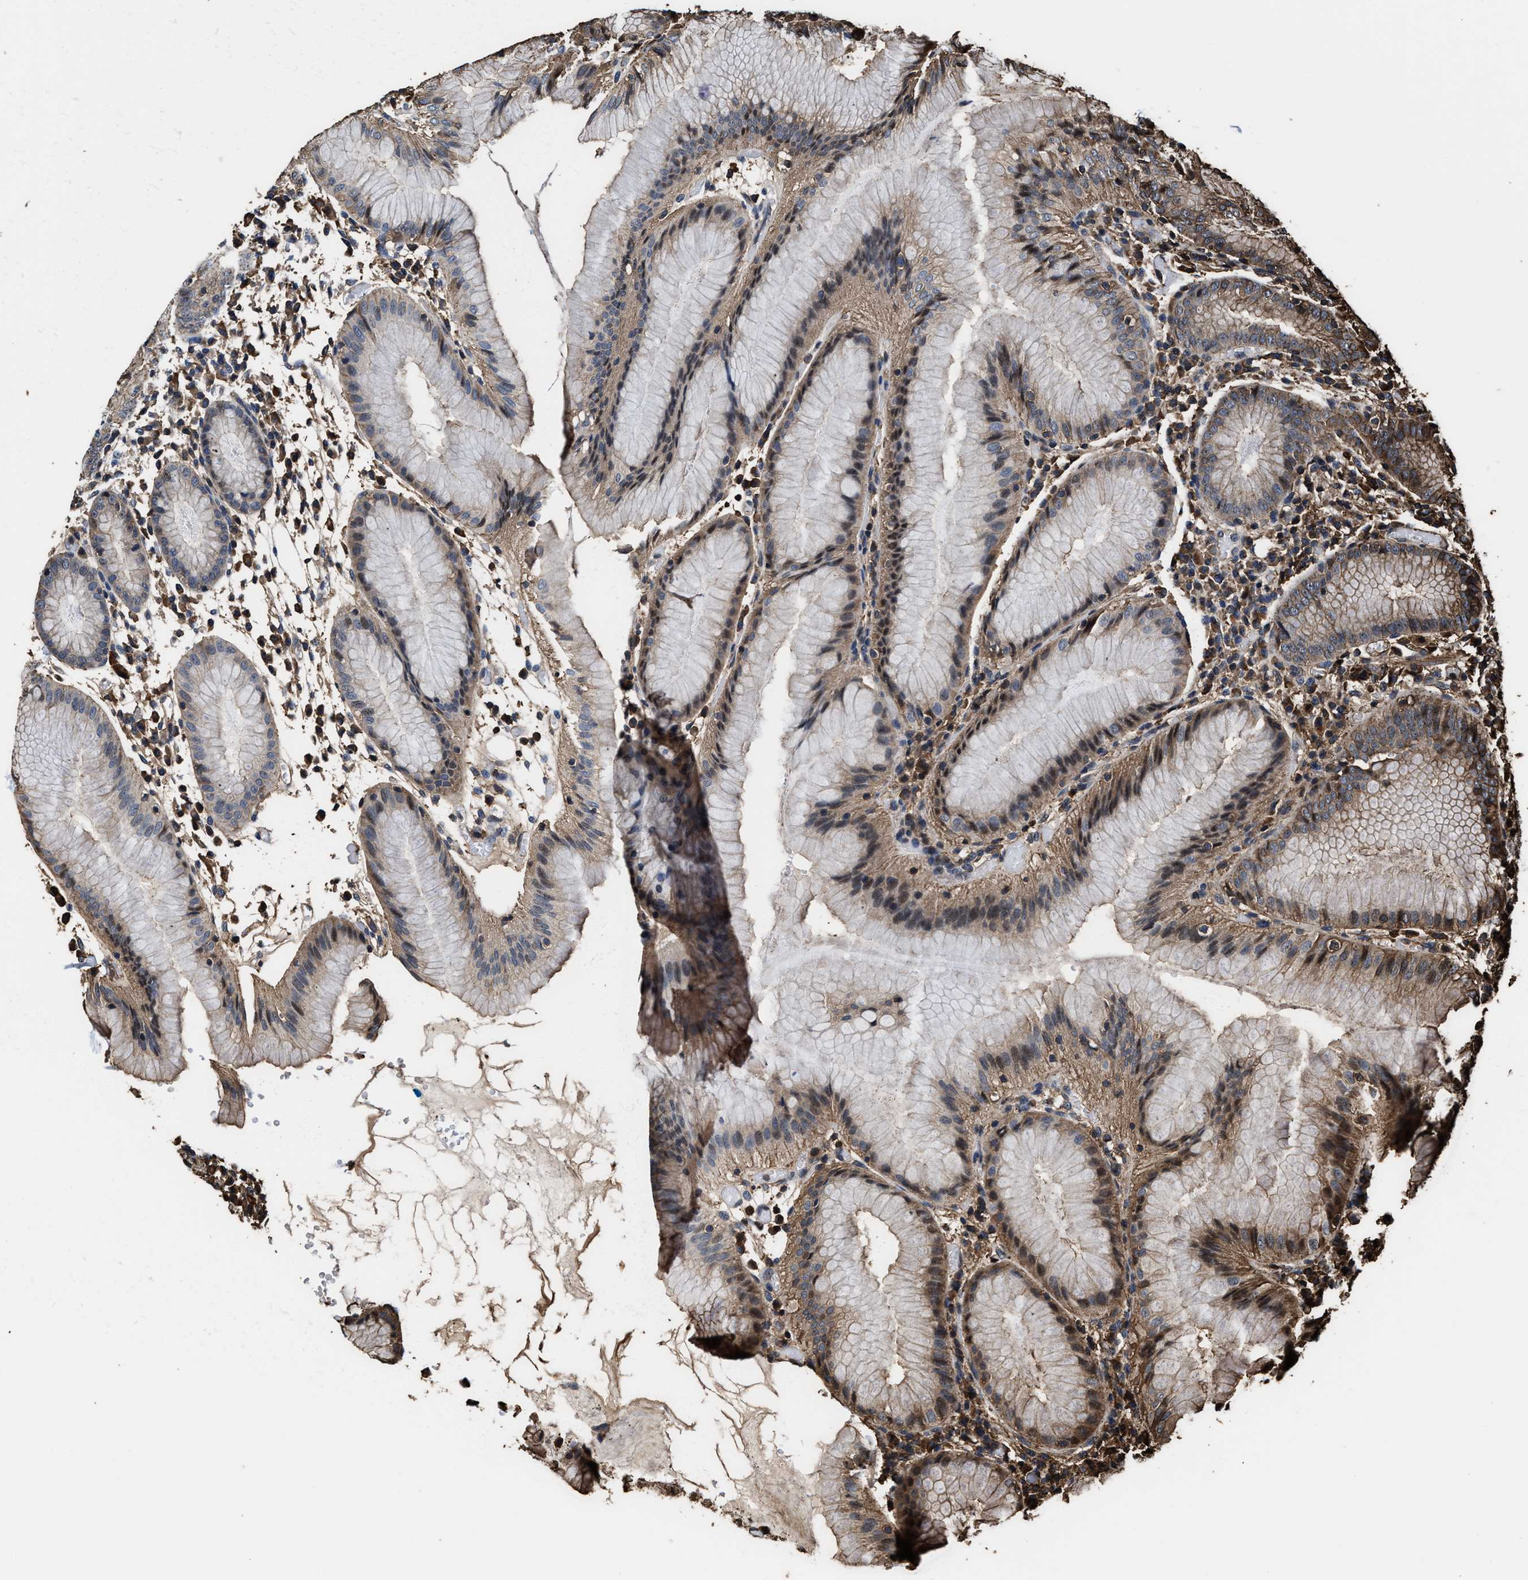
{"staining": {"intensity": "moderate", "quantity": ">75%", "location": "cytoplasmic/membranous"}, "tissue": "stomach", "cell_type": "Glandular cells", "image_type": "normal", "snomed": [{"axis": "morphology", "description": "Normal tissue, NOS"}, {"axis": "topography", "description": "Stomach"}, {"axis": "topography", "description": "Stomach, lower"}], "caption": "Immunohistochemistry staining of benign stomach, which shows medium levels of moderate cytoplasmic/membranous positivity in about >75% of glandular cells indicating moderate cytoplasmic/membranous protein positivity. The staining was performed using DAB (brown) for protein detection and nuclei were counterstained in hematoxylin (blue).", "gene": "KBTBD2", "patient": {"sex": "female", "age": 75}}